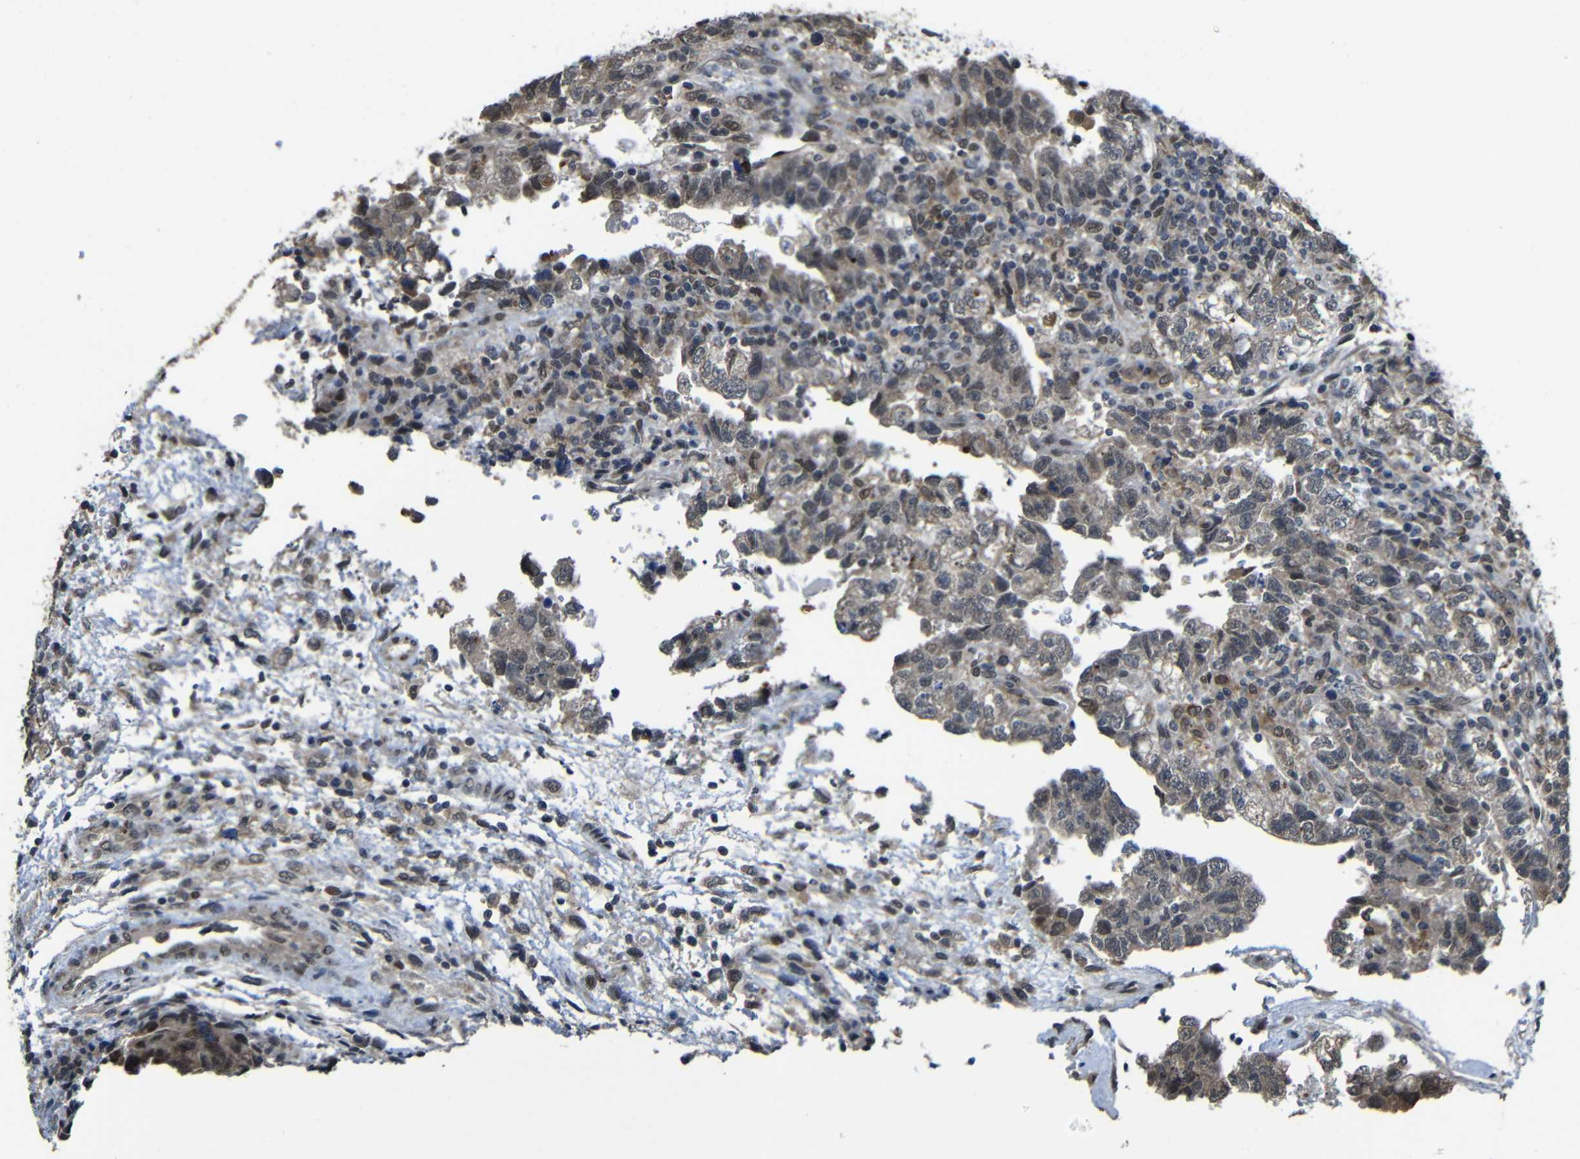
{"staining": {"intensity": "weak", "quantity": ">75%", "location": "cytoplasmic/membranous,nuclear"}, "tissue": "testis cancer", "cell_type": "Tumor cells", "image_type": "cancer", "snomed": [{"axis": "morphology", "description": "Carcinoma, Embryonal, NOS"}, {"axis": "topography", "description": "Testis"}], "caption": "Immunohistochemical staining of testis cancer displays weak cytoplasmic/membranous and nuclear protein staining in approximately >75% of tumor cells.", "gene": "FAM172A", "patient": {"sex": "male", "age": 36}}